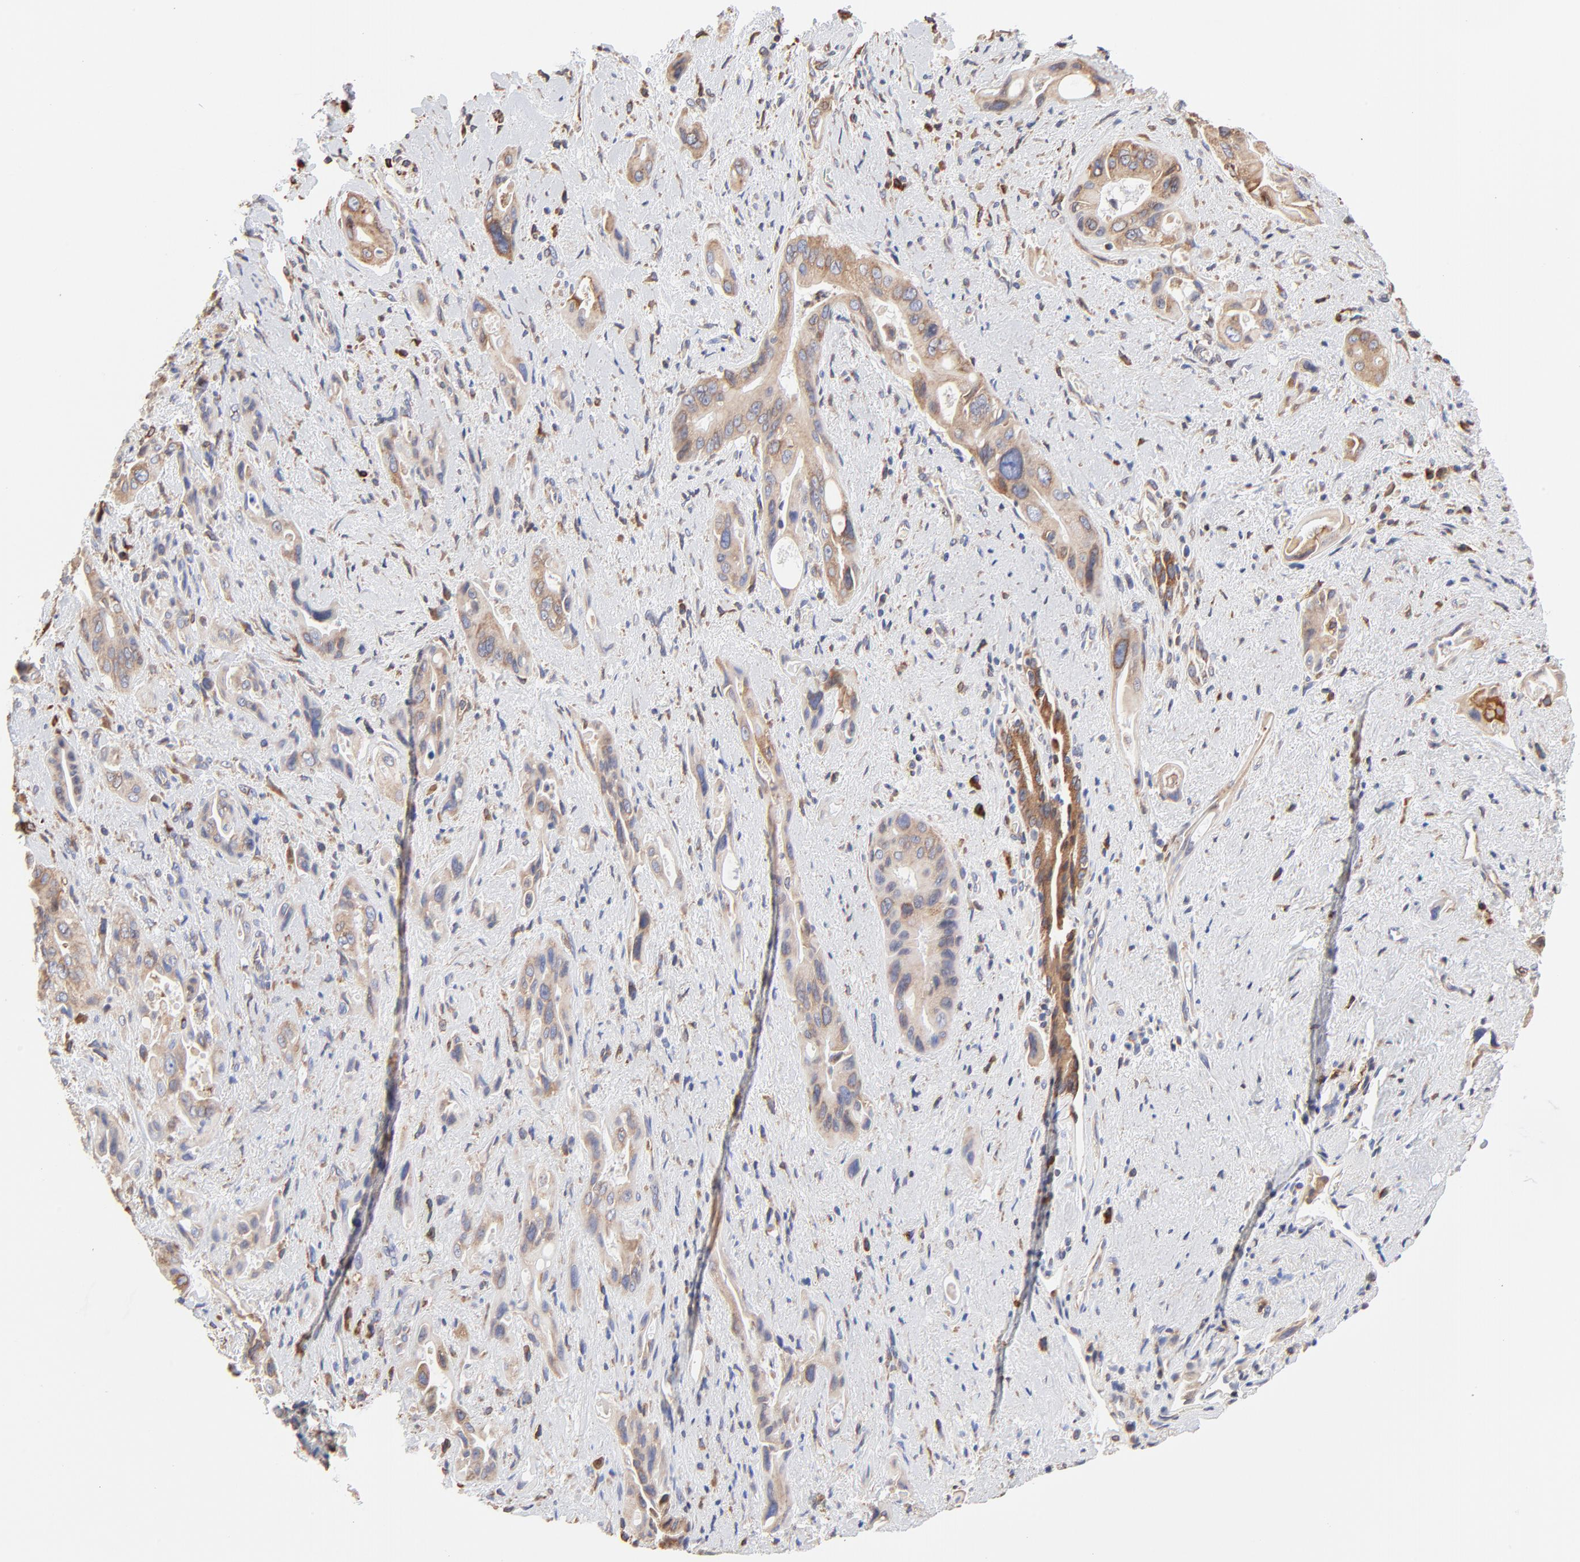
{"staining": {"intensity": "weak", "quantity": ">75%", "location": "cytoplasmic/membranous"}, "tissue": "pancreatic cancer", "cell_type": "Tumor cells", "image_type": "cancer", "snomed": [{"axis": "morphology", "description": "Adenocarcinoma, NOS"}, {"axis": "topography", "description": "Pancreas"}], "caption": "A brown stain shows weak cytoplasmic/membranous expression of a protein in human pancreatic cancer tumor cells.", "gene": "LMAN1", "patient": {"sex": "male", "age": 77}}